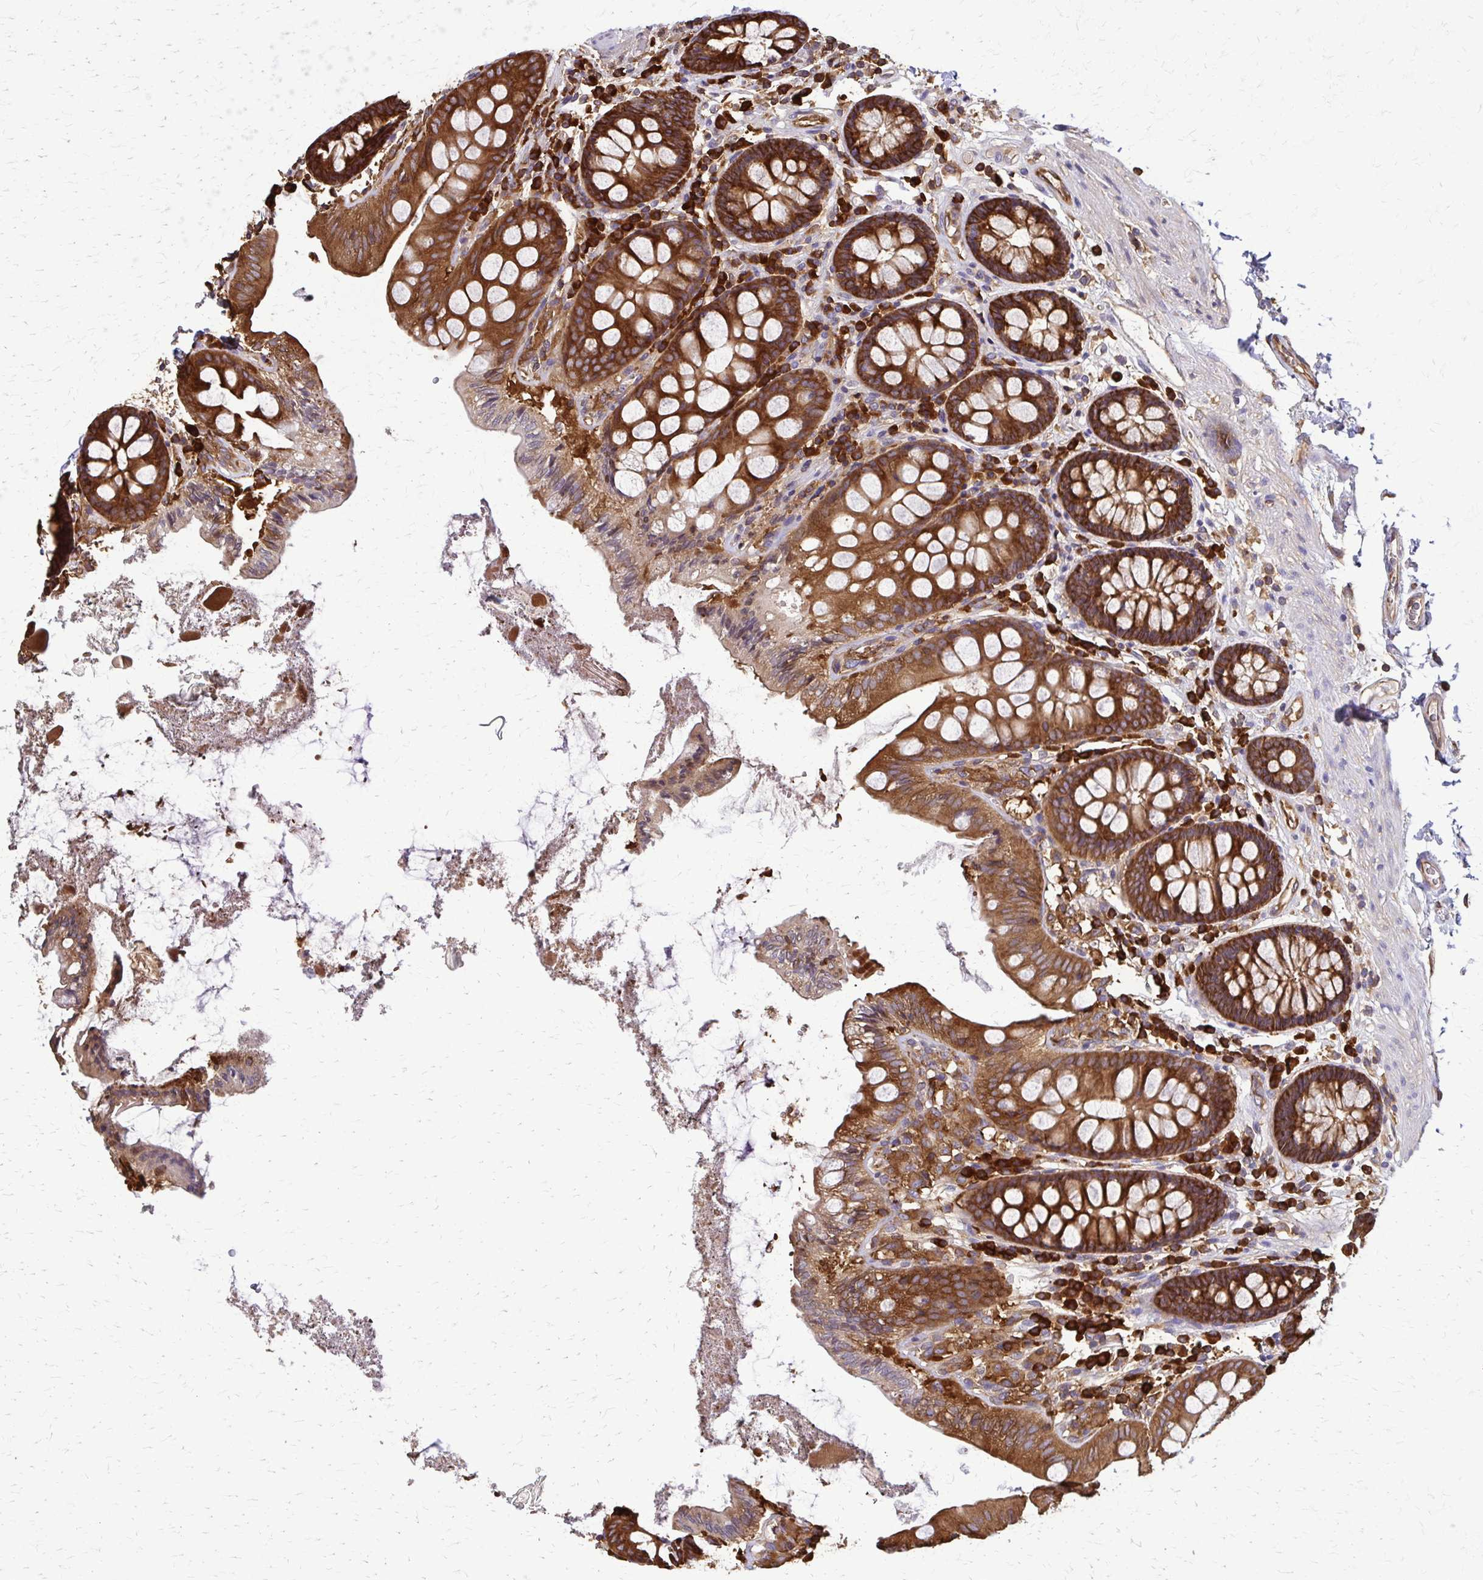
{"staining": {"intensity": "strong", "quantity": ">75%", "location": "cytoplasmic/membranous"}, "tissue": "colon", "cell_type": "Endothelial cells", "image_type": "normal", "snomed": [{"axis": "morphology", "description": "Normal tissue, NOS"}, {"axis": "topography", "description": "Colon"}], "caption": "Endothelial cells display high levels of strong cytoplasmic/membranous staining in approximately >75% of cells in normal human colon.", "gene": "EEF2", "patient": {"sex": "male", "age": 84}}